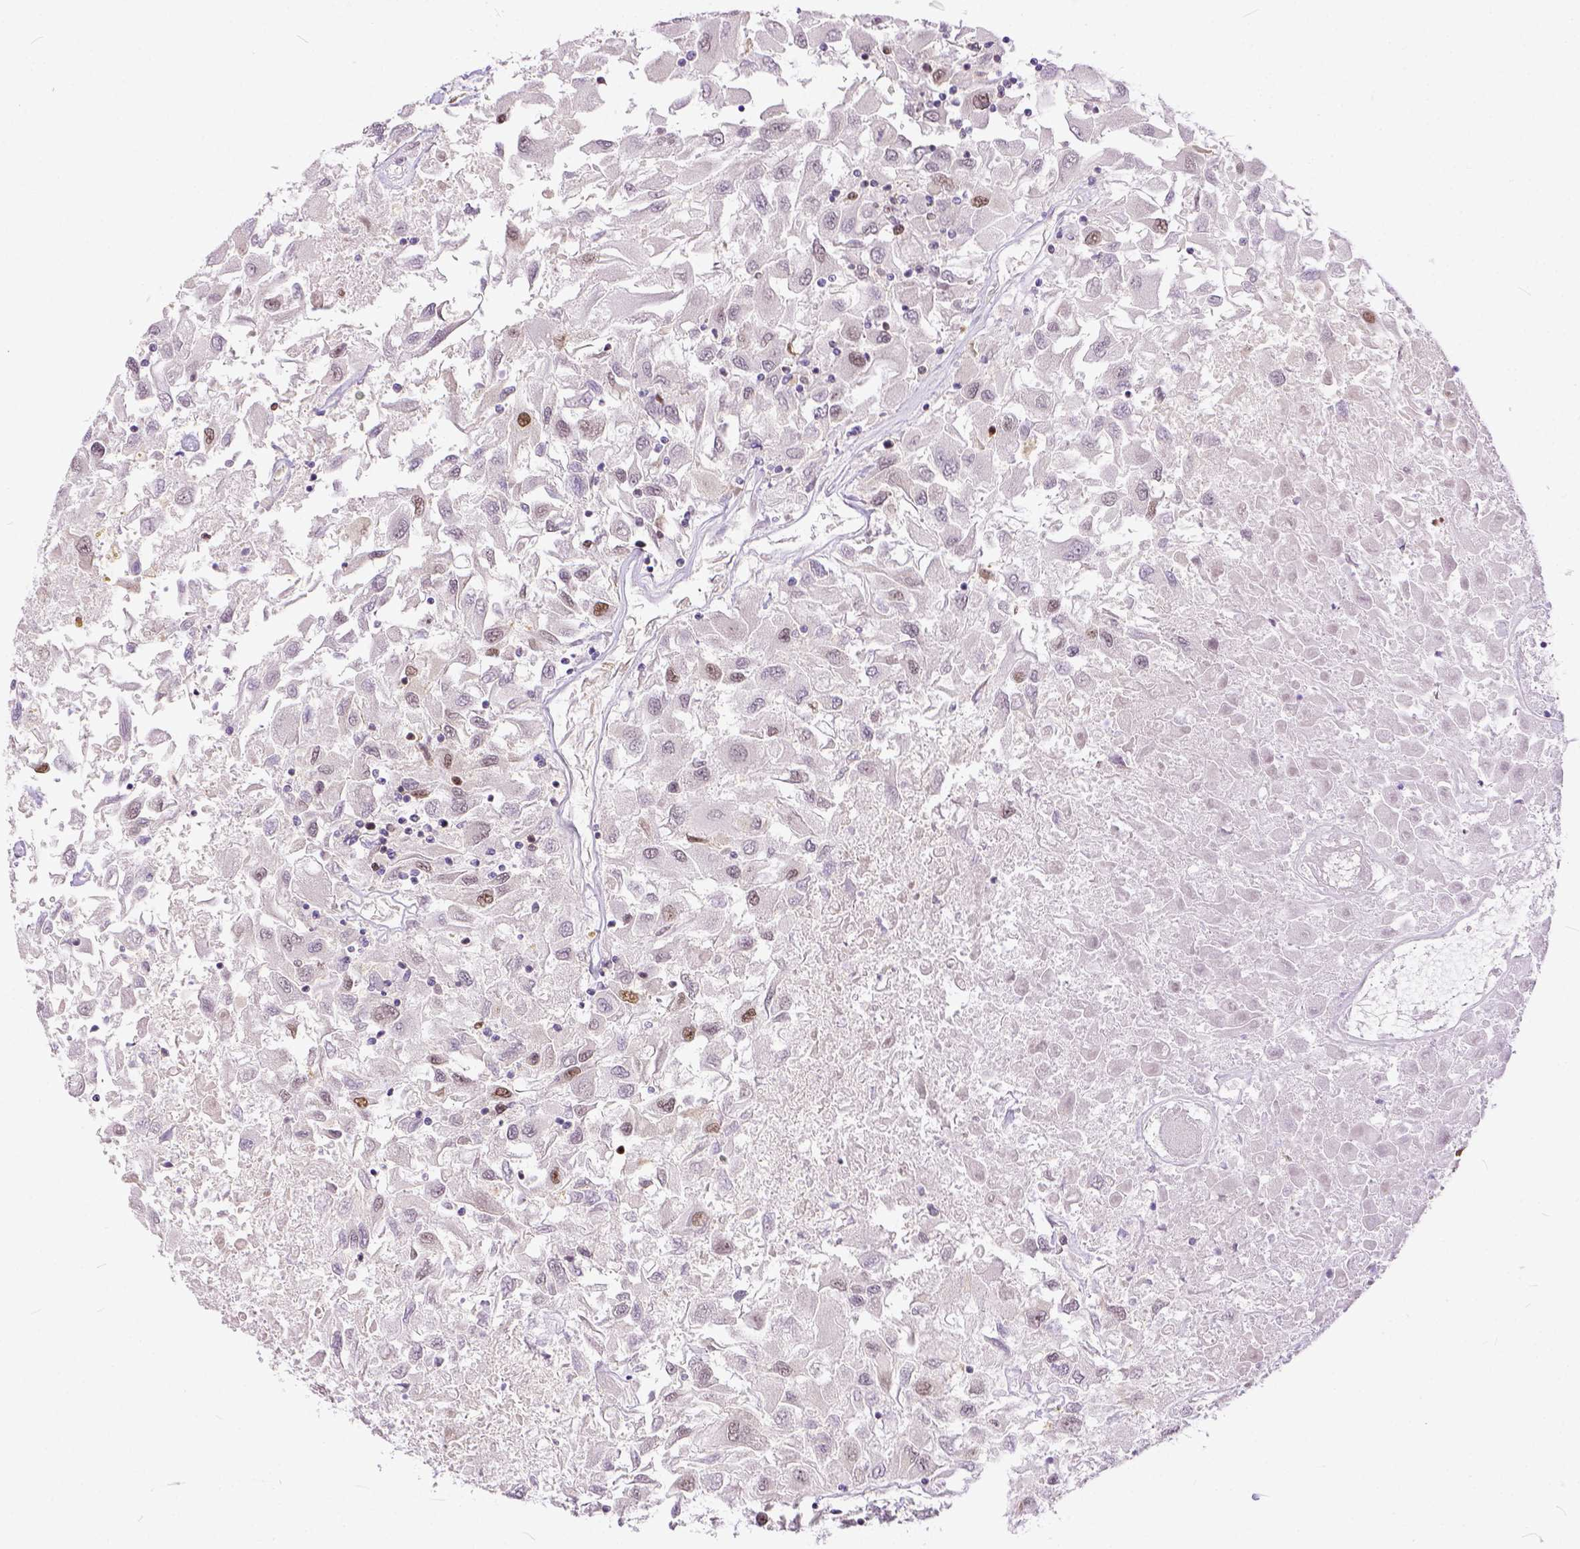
{"staining": {"intensity": "moderate", "quantity": "<25%", "location": "nuclear"}, "tissue": "renal cancer", "cell_type": "Tumor cells", "image_type": "cancer", "snomed": [{"axis": "morphology", "description": "Adenocarcinoma, NOS"}, {"axis": "topography", "description": "Kidney"}], "caption": "DAB immunohistochemical staining of renal adenocarcinoma shows moderate nuclear protein positivity in about <25% of tumor cells.", "gene": "ERCC1", "patient": {"sex": "female", "age": 76}}